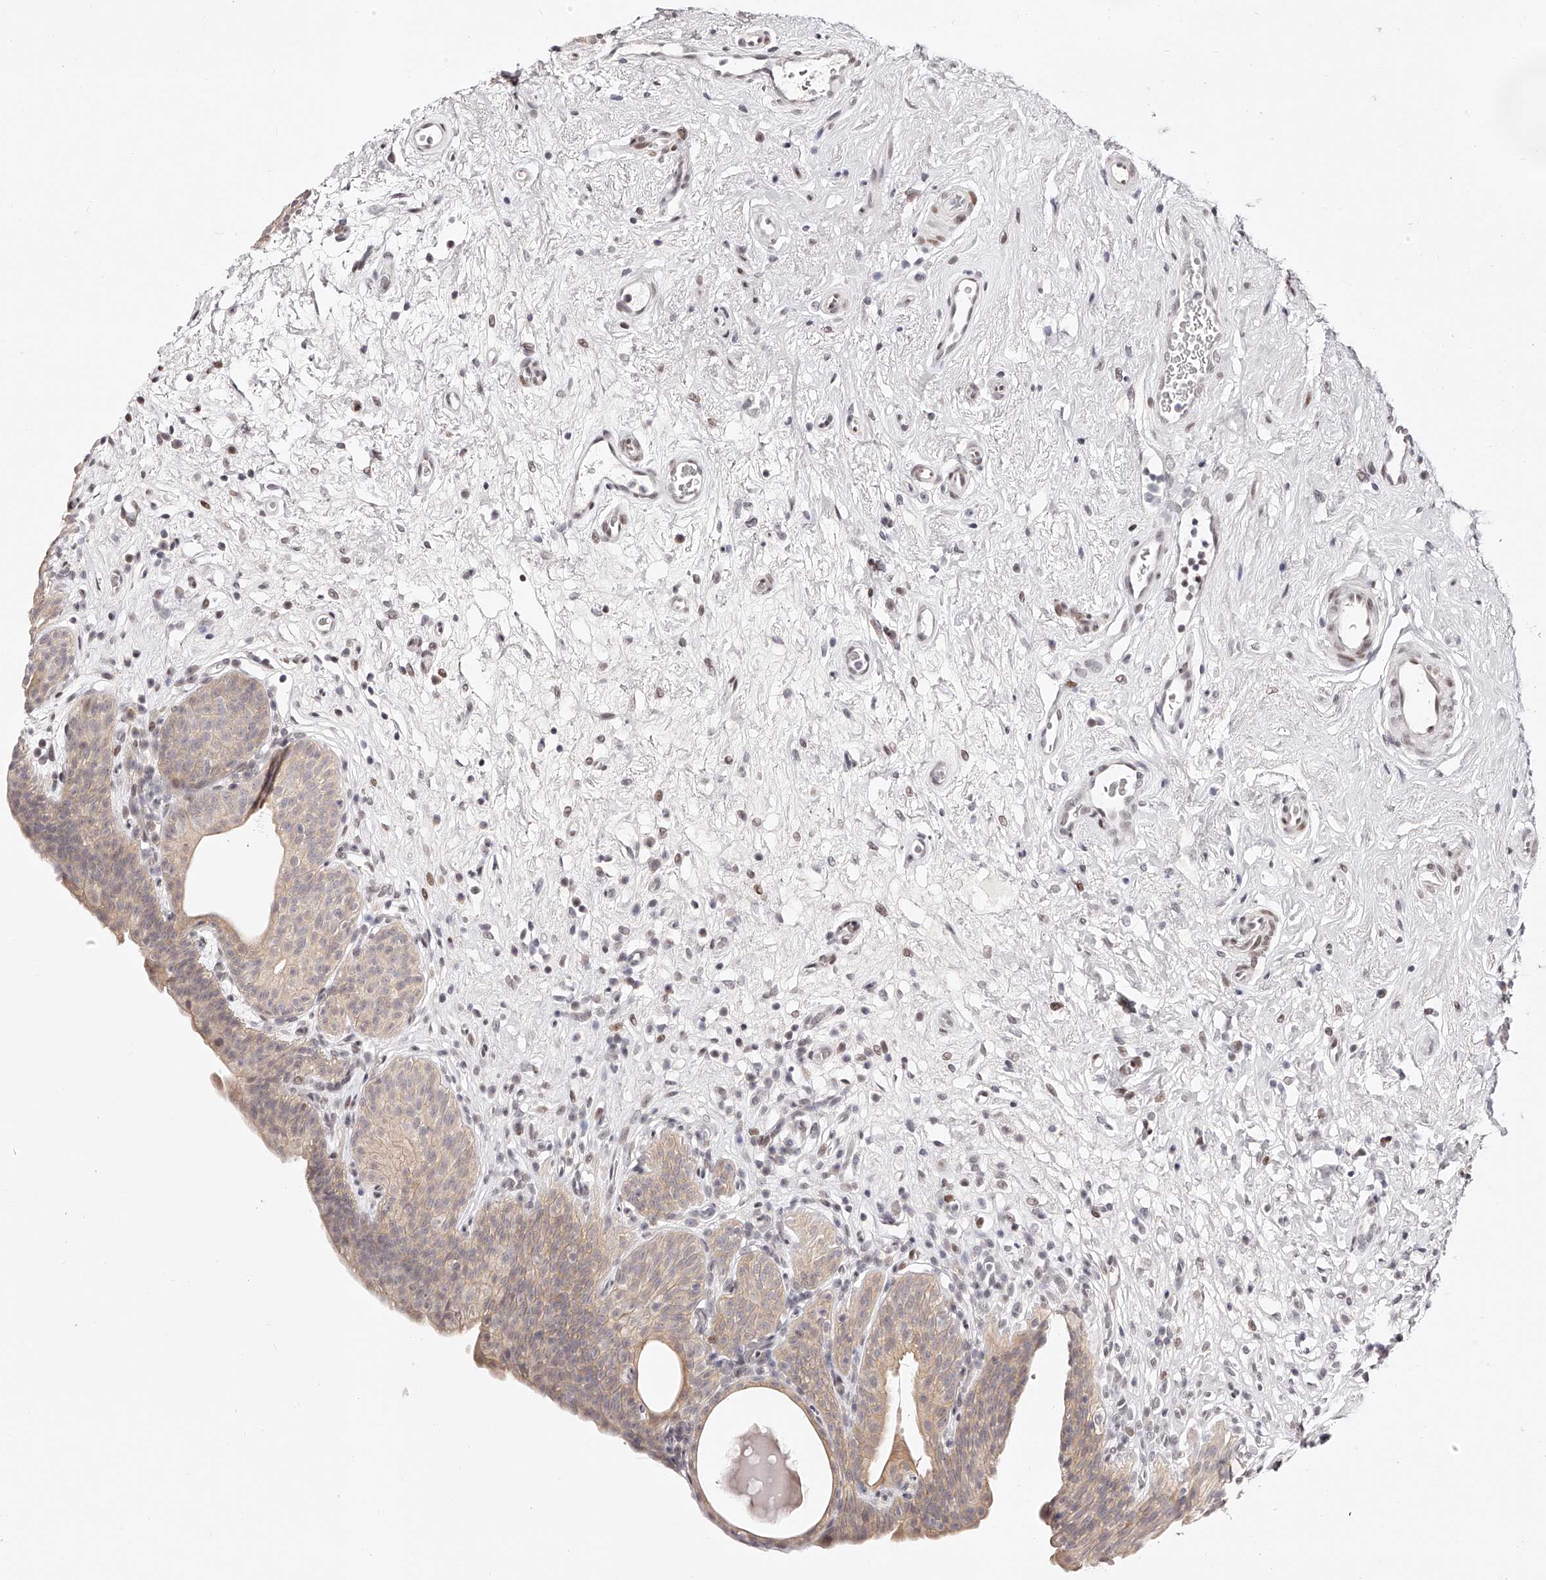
{"staining": {"intensity": "weak", "quantity": "25%-75%", "location": "cytoplasmic/membranous"}, "tissue": "urinary bladder", "cell_type": "Urothelial cells", "image_type": "normal", "snomed": [{"axis": "morphology", "description": "Normal tissue, NOS"}, {"axis": "topography", "description": "Urinary bladder"}], "caption": "Urothelial cells demonstrate weak cytoplasmic/membranous positivity in about 25%-75% of cells in normal urinary bladder.", "gene": "USF3", "patient": {"sex": "male", "age": 83}}